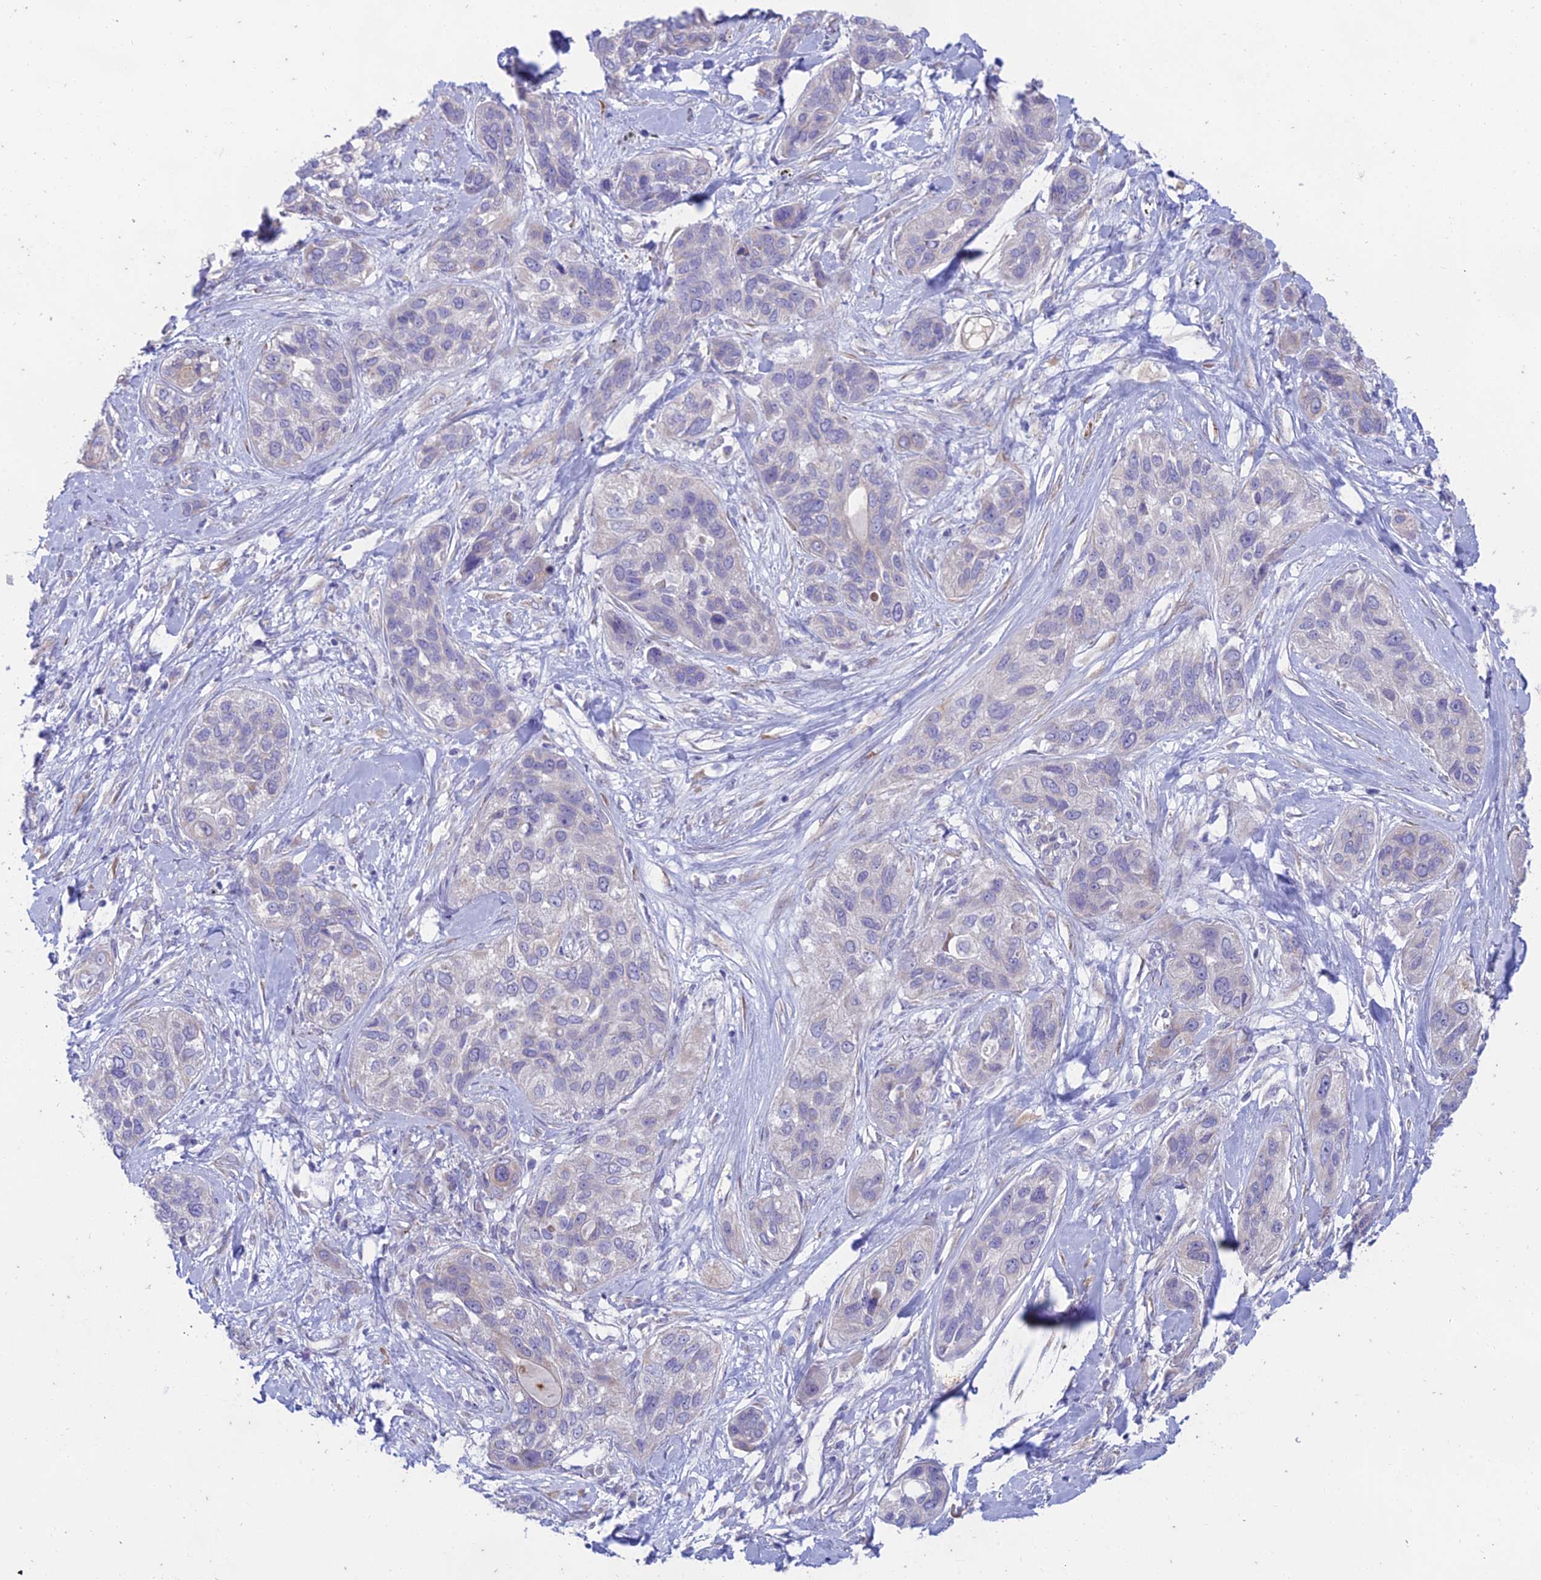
{"staining": {"intensity": "negative", "quantity": "none", "location": "none"}, "tissue": "lung cancer", "cell_type": "Tumor cells", "image_type": "cancer", "snomed": [{"axis": "morphology", "description": "Squamous cell carcinoma, NOS"}, {"axis": "topography", "description": "Lung"}], "caption": "Immunohistochemistry (IHC) photomicrograph of neoplastic tissue: squamous cell carcinoma (lung) stained with DAB (3,3'-diaminobenzidine) demonstrates no significant protein positivity in tumor cells. Brightfield microscopy of immunohistochemistry (IHC) stained with DAB (3,3'-diaminobenzidine) (brown) and hematoxylin (blue), captured at high magnification.", "gene": "PTCD2", "patient": {"sex": "female", "age": 70}}